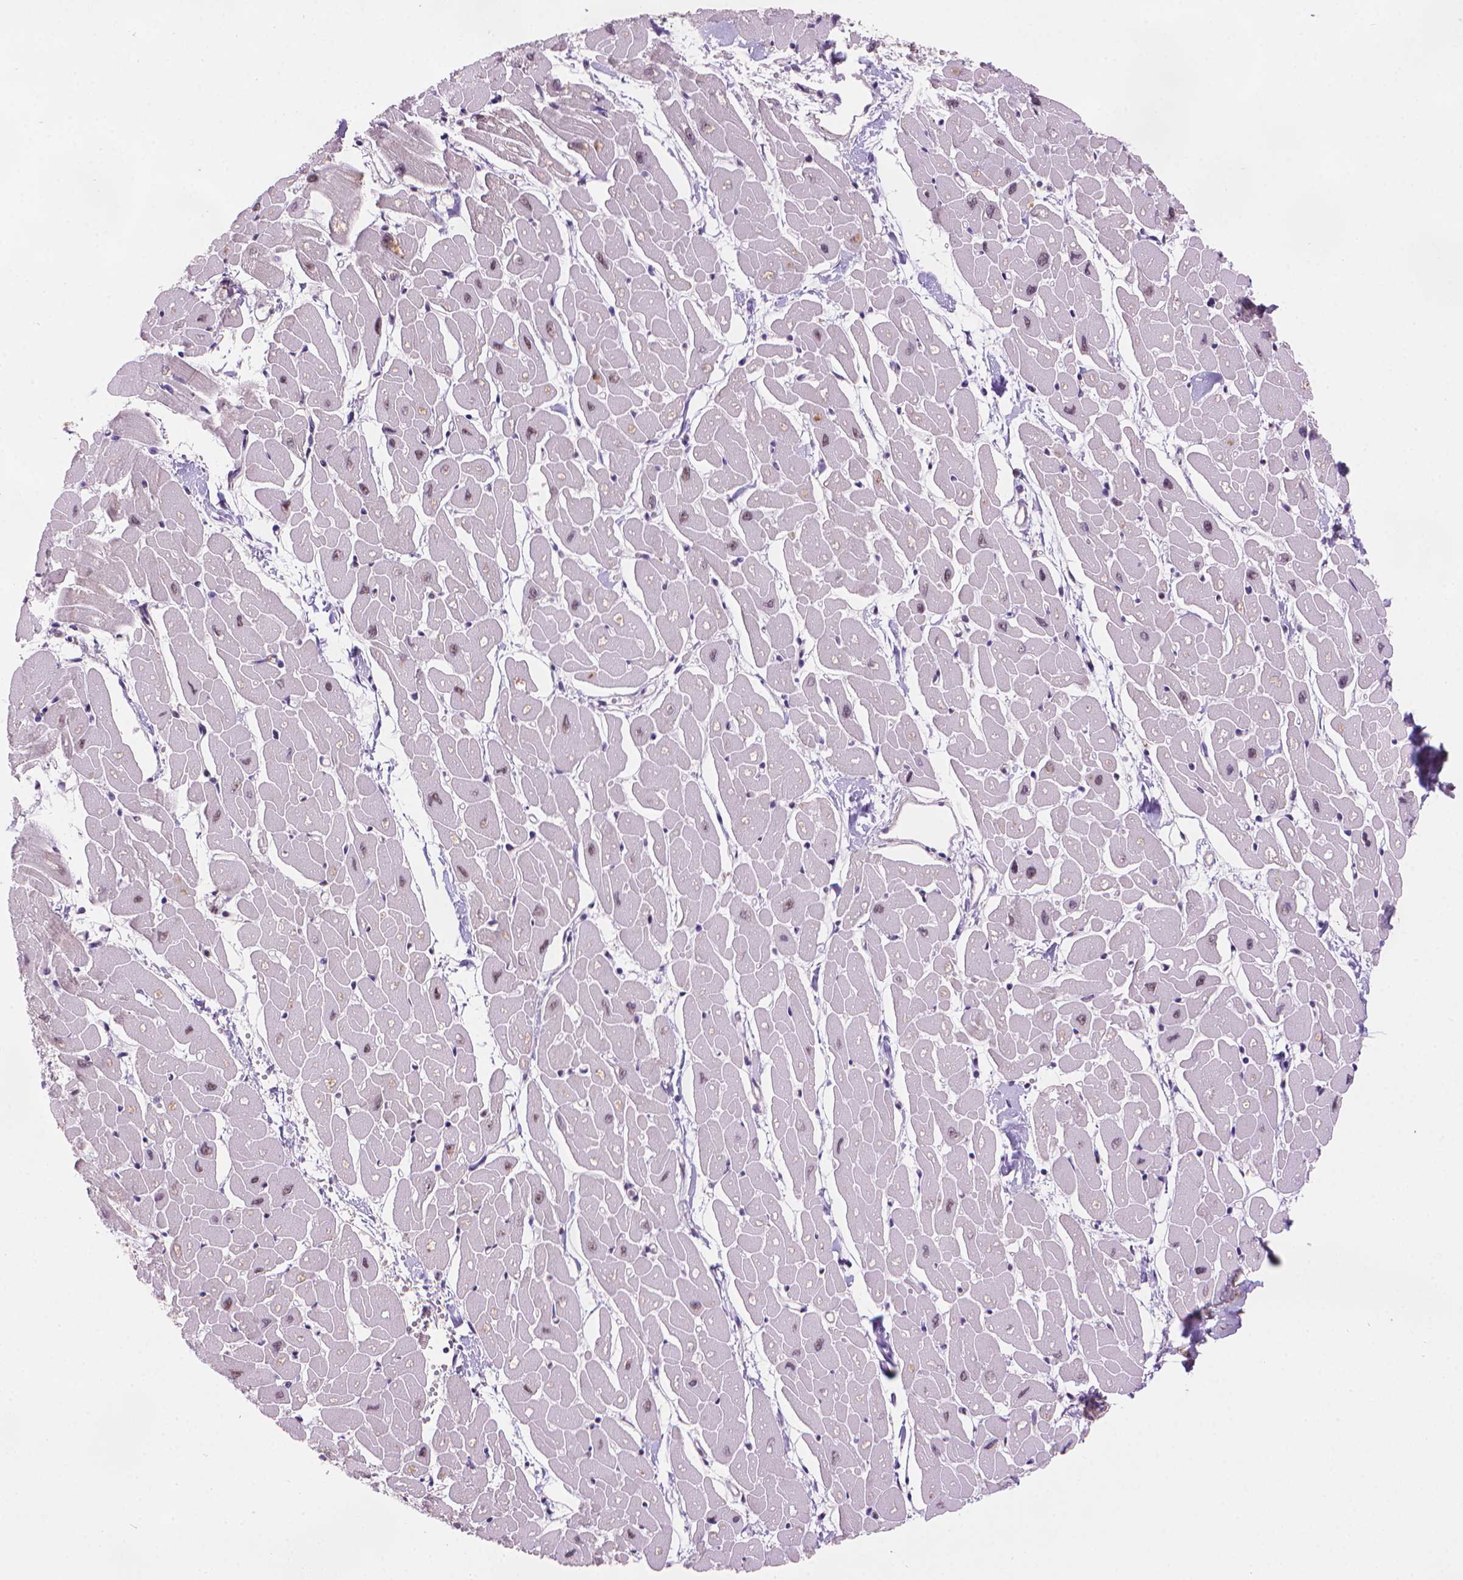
{"staining": {"intensity": "moderate", "quantity": "<25%", "location": "nuclear"}, "tissue": "heart muscle", "cell_type": "Cardiomyocytes", "image_type": "normal", "snomed": [{"axis": "morphology", "description": "Normal tissue, NOS"}, {"axis": "topography", "description": "Heart"}], "caption": "The image displays a brown stain indicating the presence of a protein in the nuclear of cardiomyocytes in heart muscle.", "gene": "UBN1", "patient": {"sex": "male", "age": 57}}